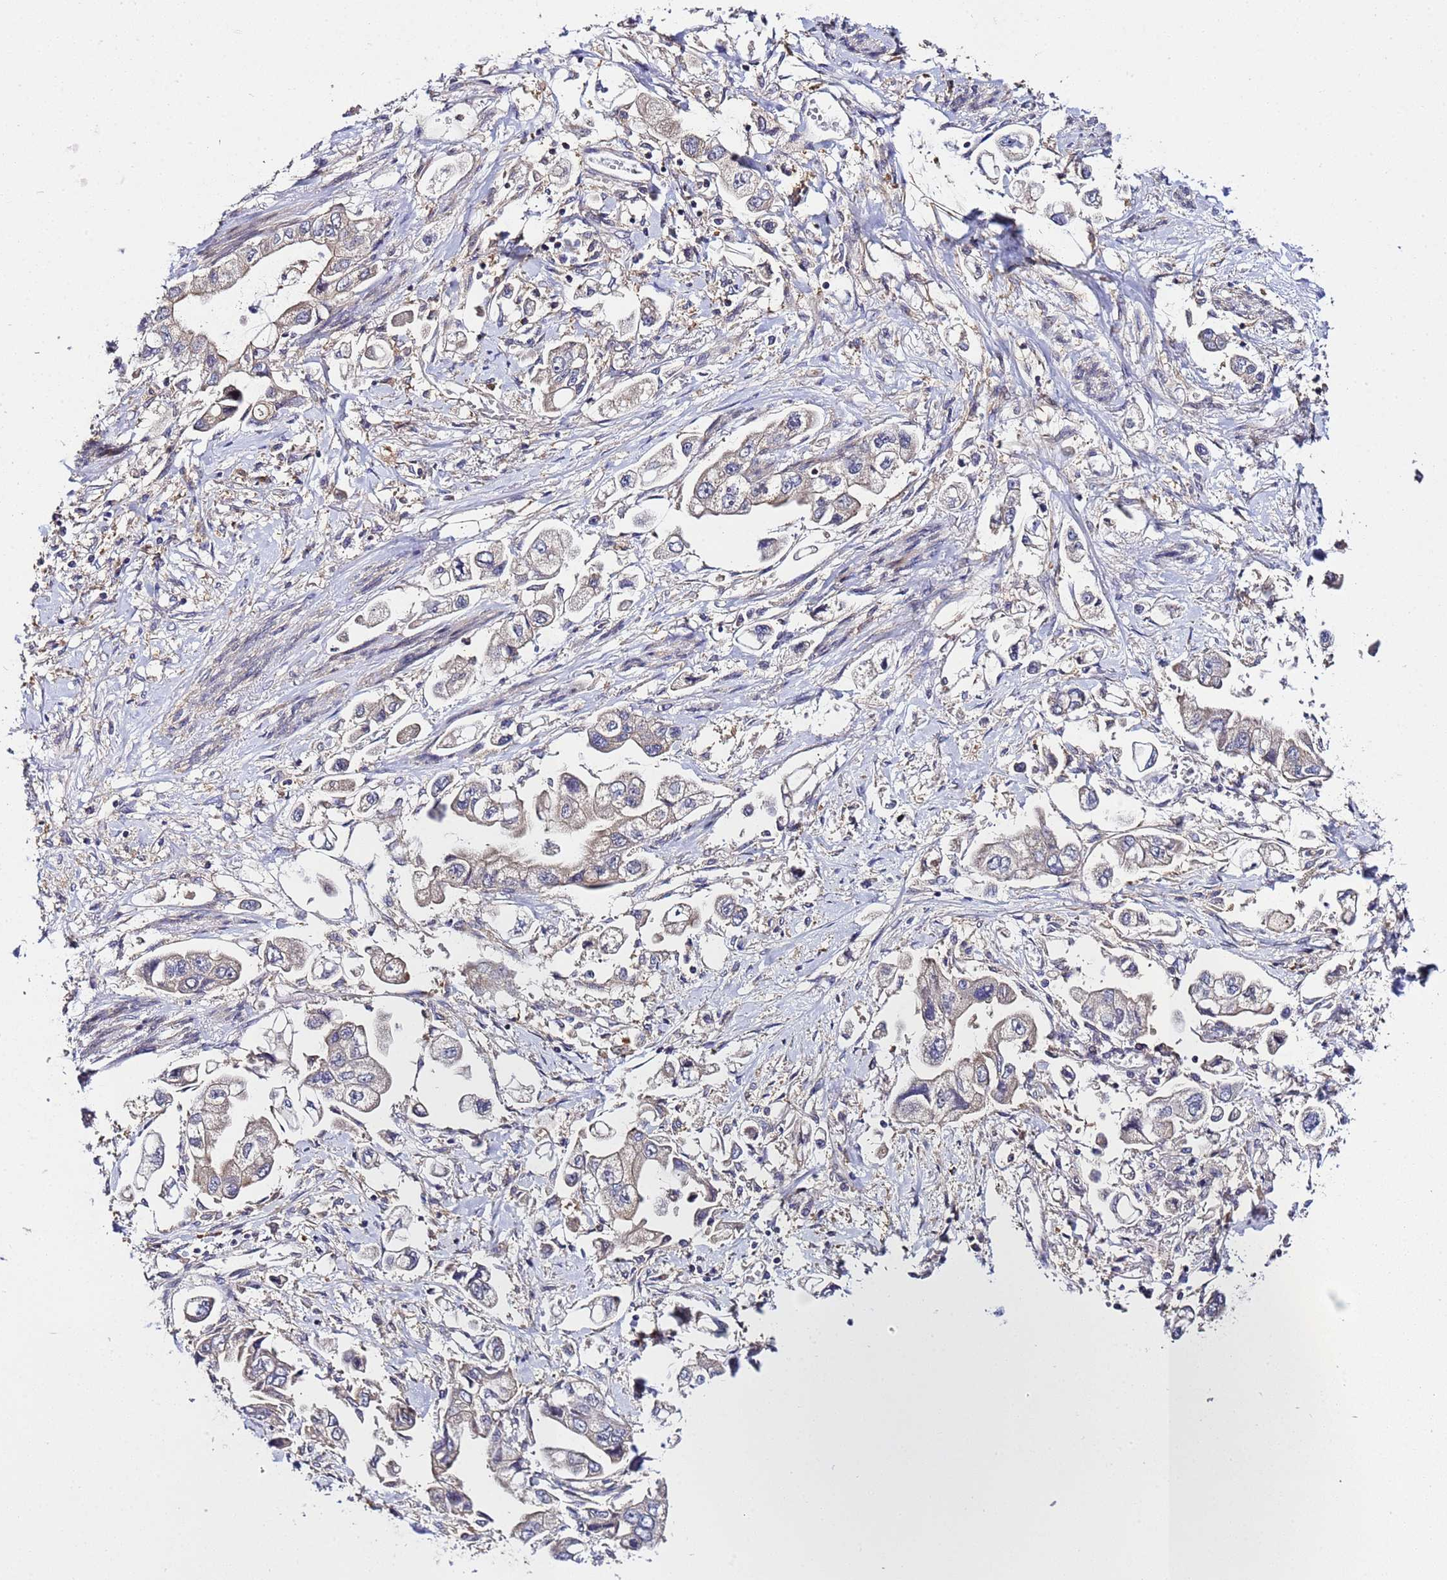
{"staining": {"intensity": "weak", "quantity": "25%-75%", "location": "cytoplasmic/membranous"}, "tissue": "stomach cancer", "cell_type": "Tumor cells", "image_type": "cancer", "snomed": [{"axis": "morphology", "description": "Adenocarcinoma, NOS"}, {"axis": "topography", "description": "Stomach"}], "caption": "A brown stain highlights weak cytoplasmic/membranous positivity of a protein in human stomach adenocarcinoma tumor cells.", "gene": "PLXDC2", "patient": {"sex": "male", "age": 62}}